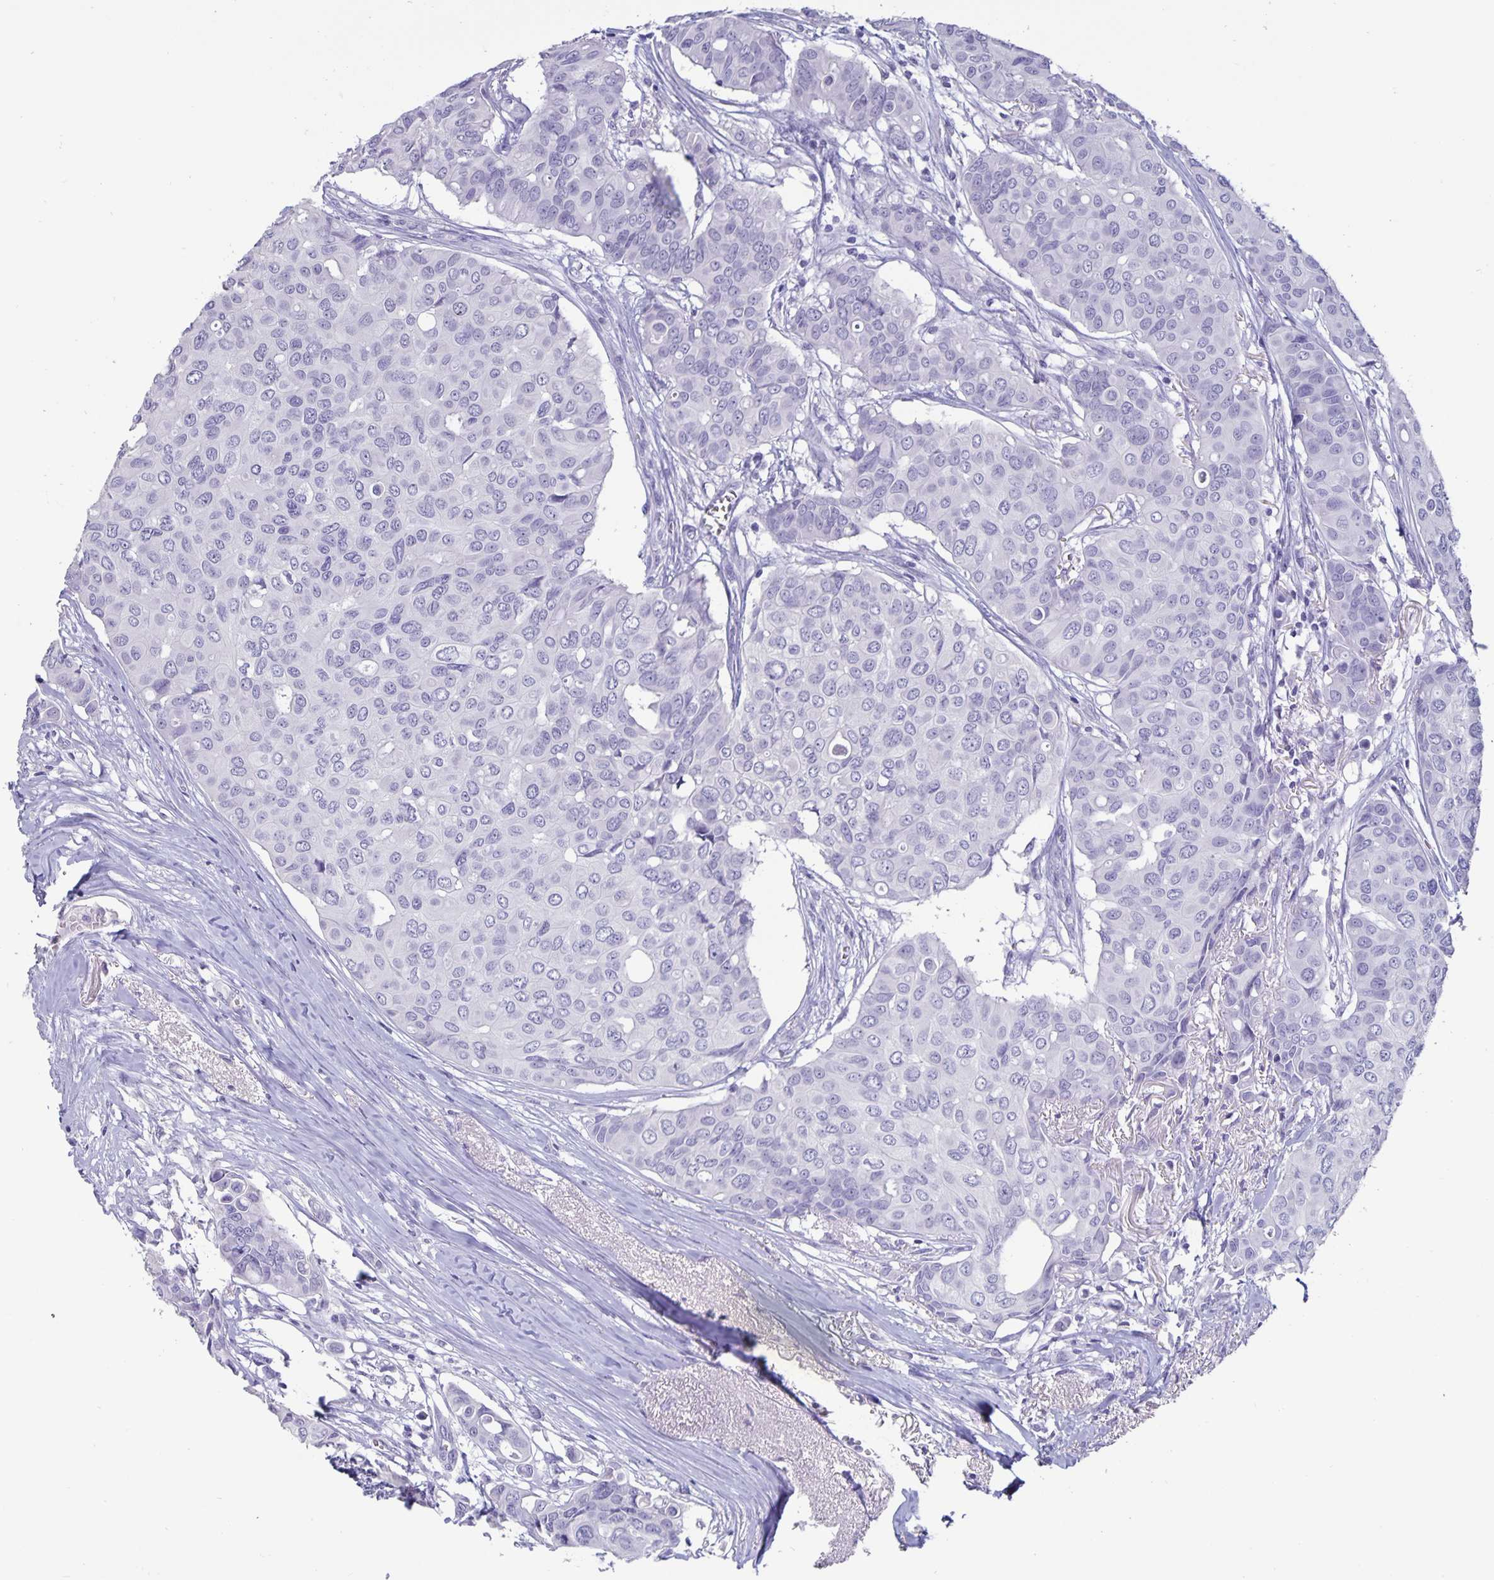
{"staining": {"intensity": "negative", "quantity": "none", "location": "none"}, "tissue": "breast cancer", "cell_type": "Tumor cells", "image_type": "cancer", "snomed": [{"axis": "morphology", "description": "Duct carcinoma"}, {"axis": "topography", "description": "Breast"}], "caption": "This is an immunohistochemistry histopathology image of breast cancer (invasive ductal carcinoma). There is no positivity in tumor cells.", "gene": "BPIFA3", "patient": {"sex": "female", "age": 54}}